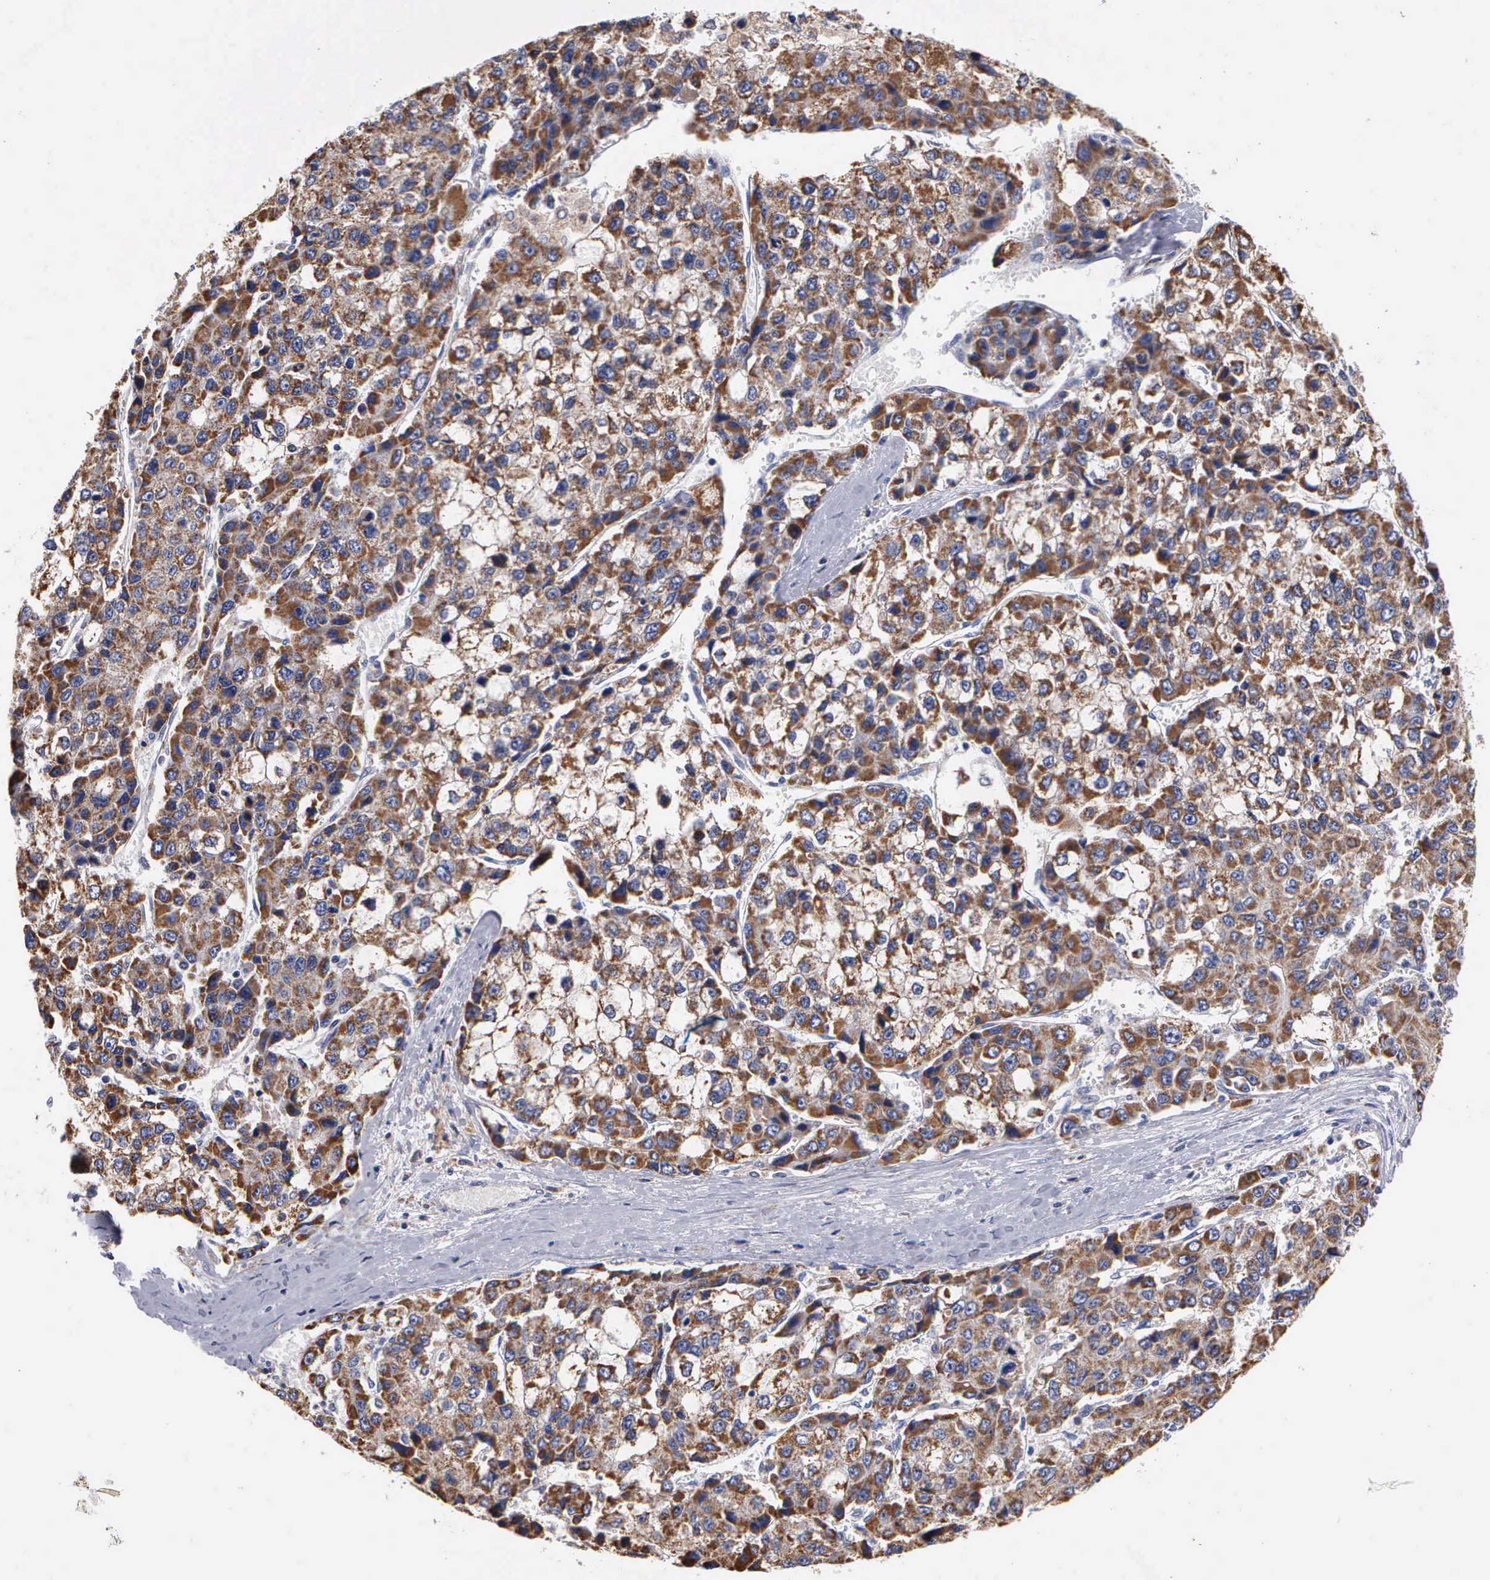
{"staining": {"intensity": "strong", "quantity": ">75%", "location": "cytoplasmic/membranous"}, "tissue": "liver cancer", "cell_type": "Tumor cells", "image_type": "cancer", "snomed": [{"axis": "morphology", "description": "Carcinoma, Hepatocellular, NOS"}, {"axis": "topography", "description": "Liver"}], "caption": "Brown immunohistochemical staining in human liver cancer shows strong cytoplasmic/membranous positivity in approximately >75% of tumor cells.", "gene": "PTGS2", "patient": {"sex": "female", "age": 66}}